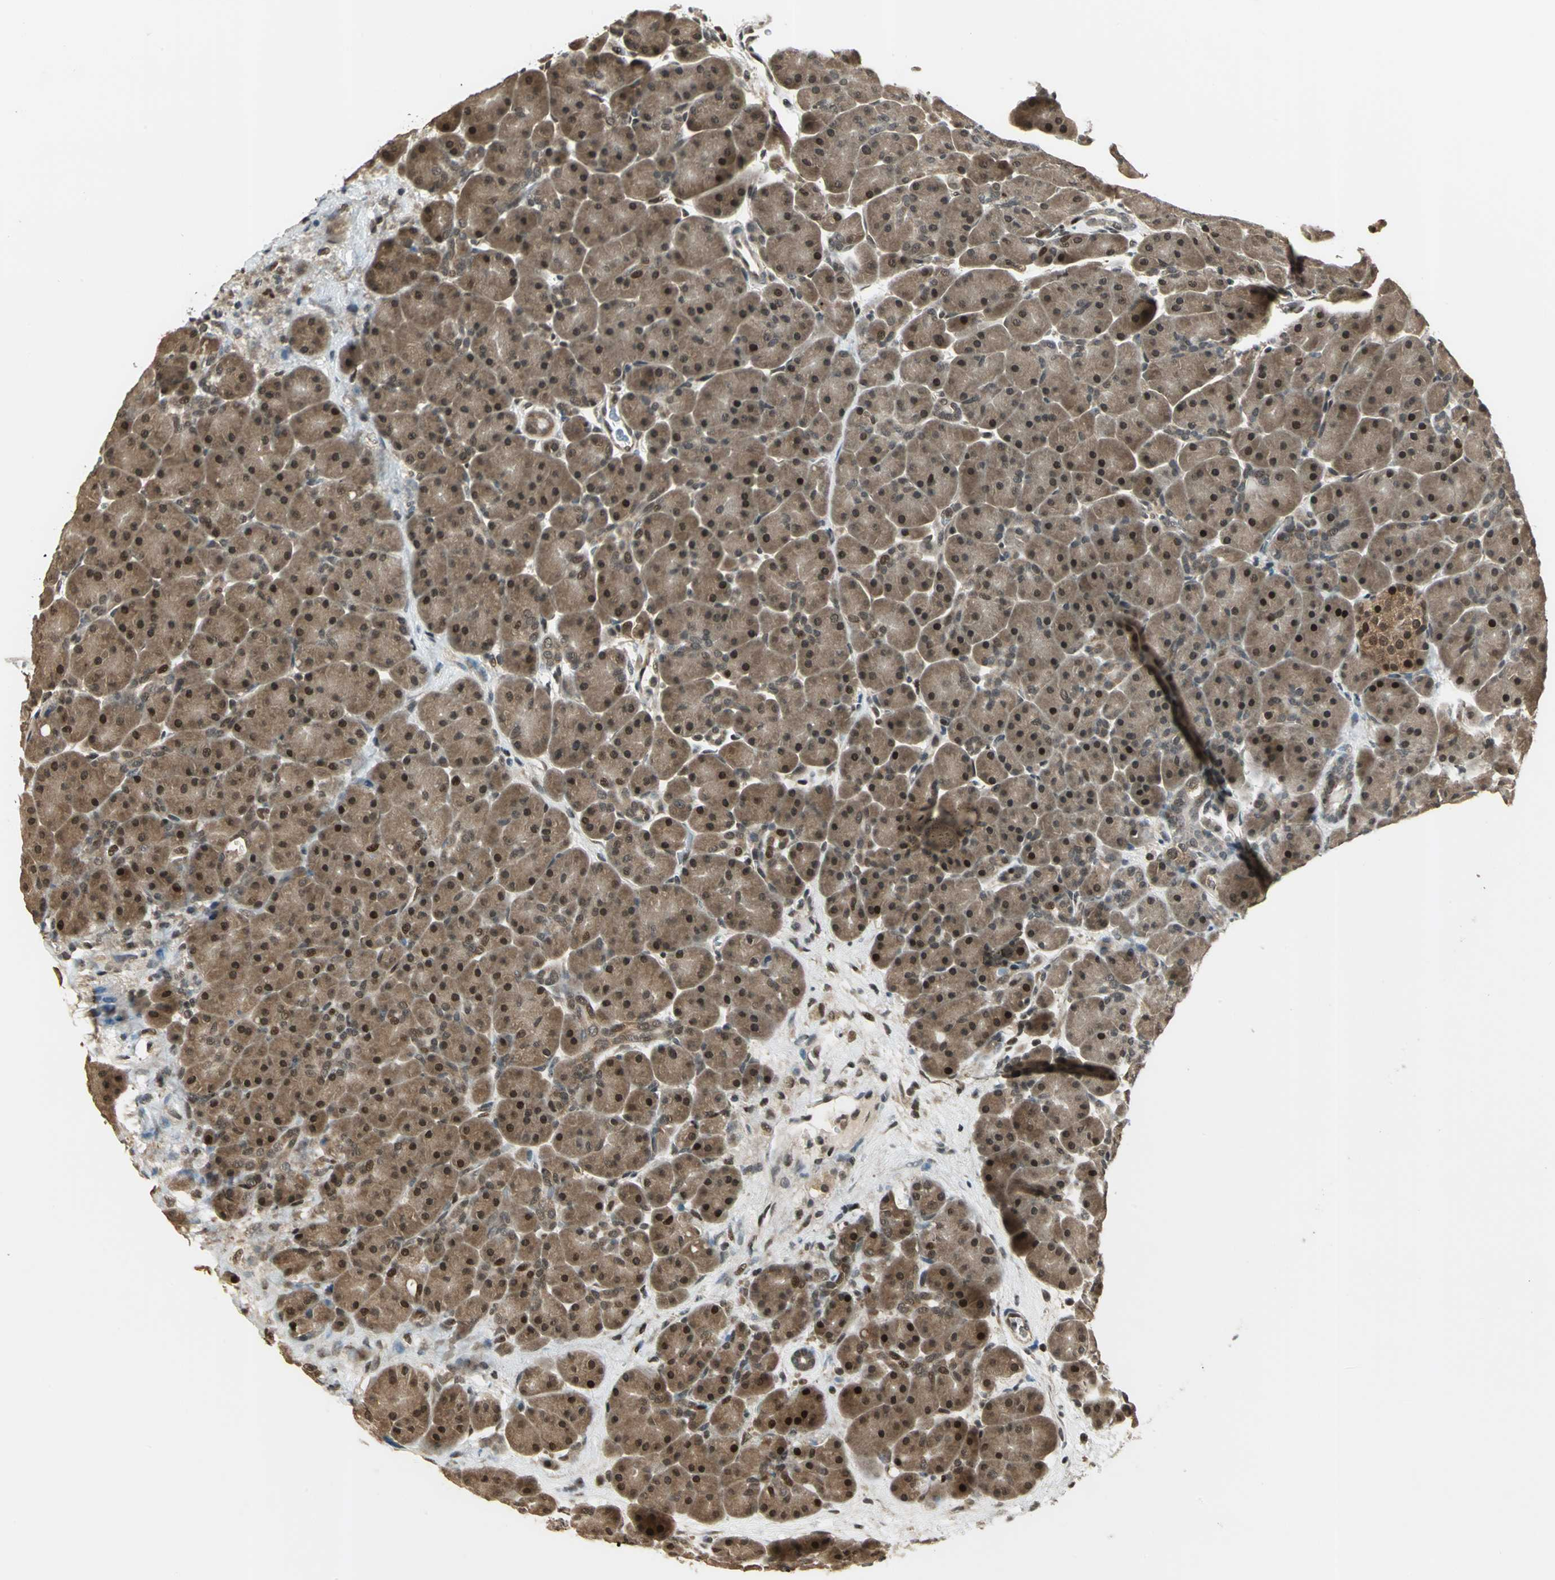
{"staining": {"intensity": "moderate", "quantity": ">75%", "location": "cytoplasmic/membranous,nuclear"}, "tissue": "pancreas", "cell_type": "Exocrine glandular cells", "image_type": "normal", "snomed": [{"axis": "morphology", "description": "Normal tissue, NOS"}, {"axis": "topography", "description": "Pancreas"}], "caption": "Immunohistochemistry histopathology image of normal human pancreas stained for a protein (brown), which shows medium levels of moderate cytoplasmic/membranous,nuclear expression in approximately >75% of exocrine glandular cells.", "gene": "PSMC3", "patient": {"sex": "male", "age": 66}}